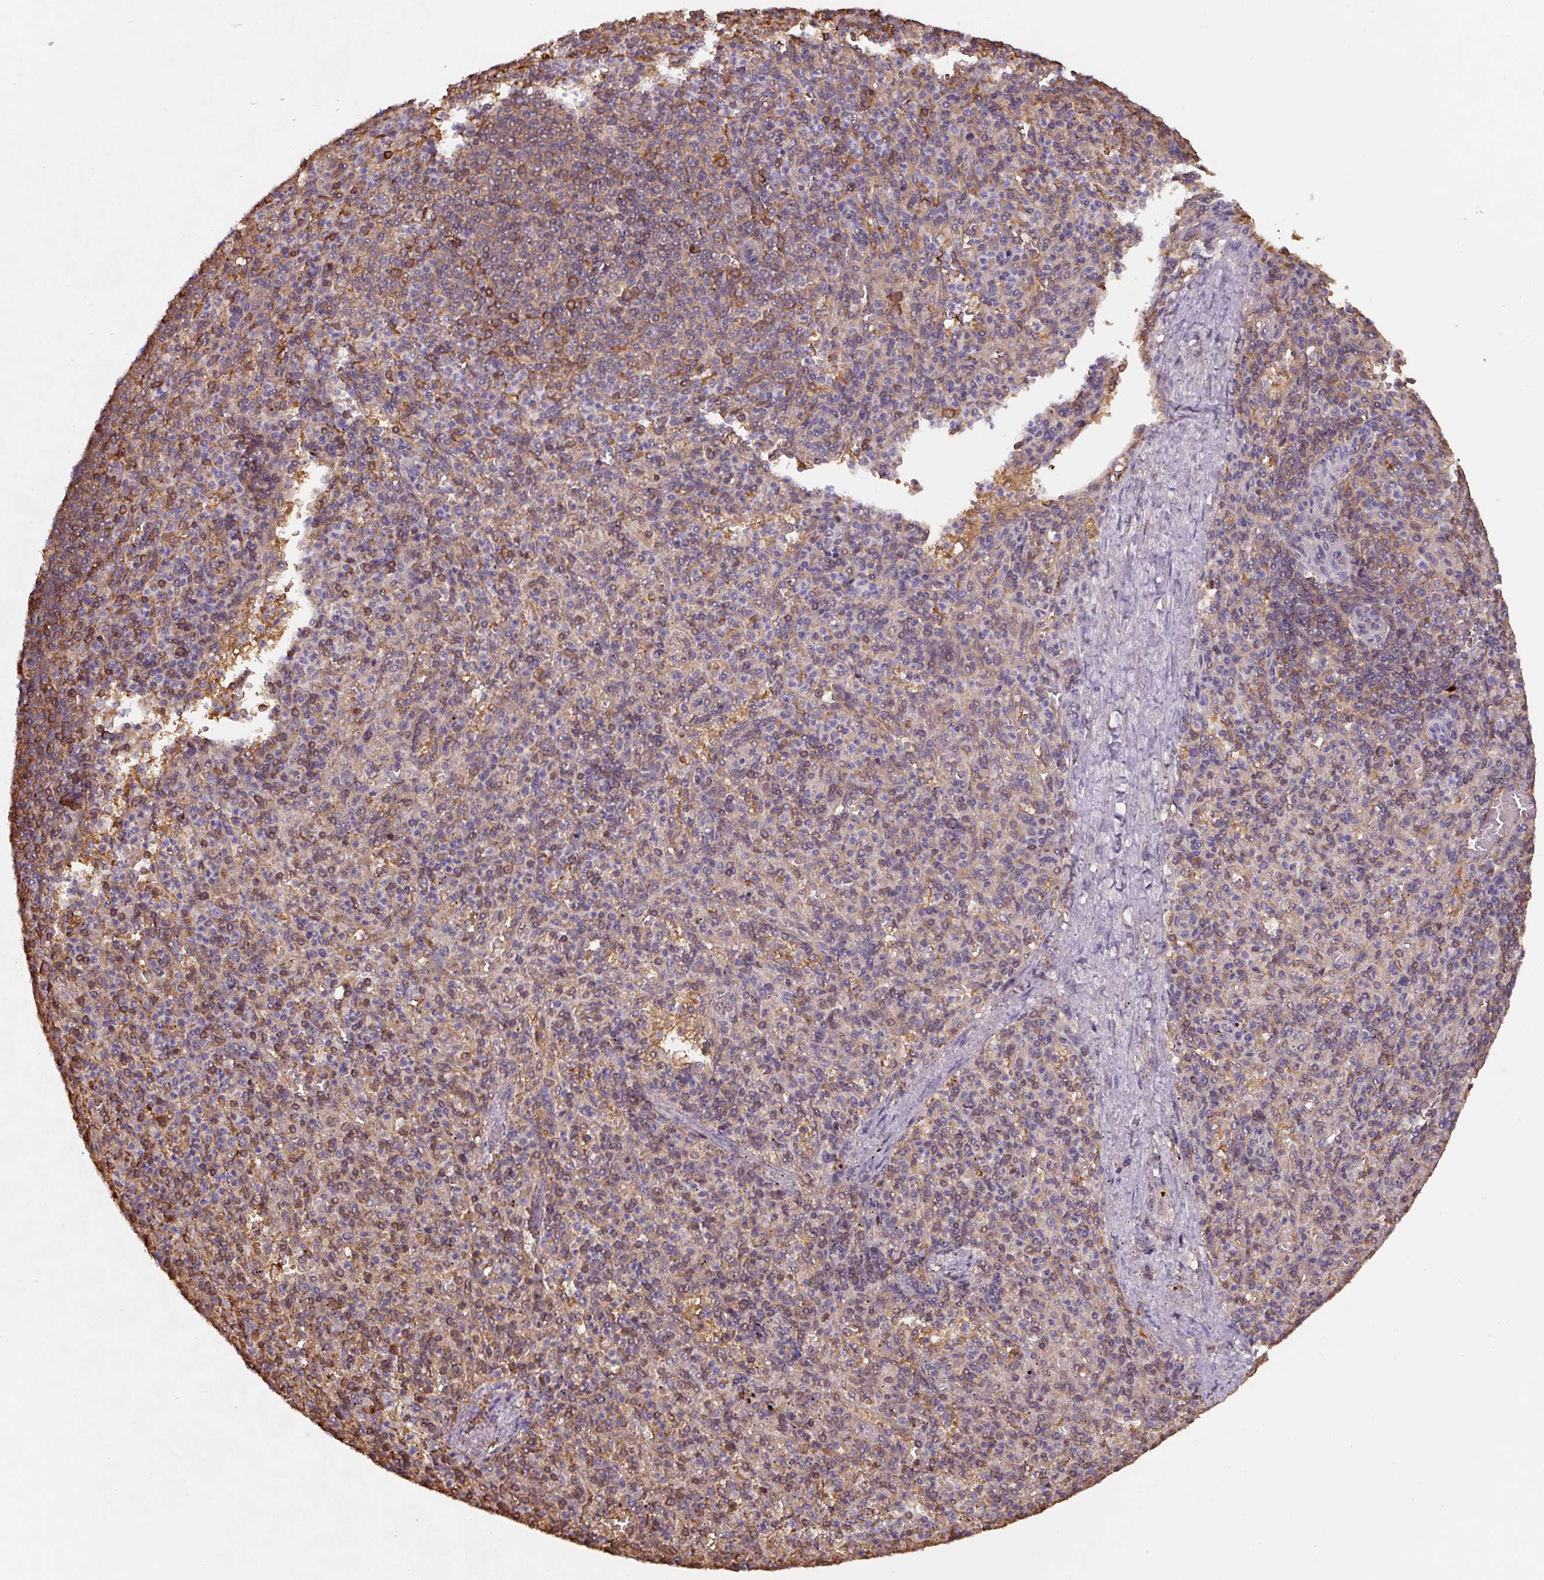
{"staining": {"intensity": "moderate", "quantity": "<25%", "location": "cytoplasmic/membranous"}, "tissue": "spleen", "cell_type": "Cells in red pulp", "image_type": "normal", "snomed": [{"axis": "morphology", "description": "Normal tissue, NOS"}, {"axis": "topography", "description": "Spleen"}], "caption": "An image of spleen stained for a protein demonstrates moderate cytoplasmic/membranous brown staining in cells in red pulp. (DAB (3,3'-diaminobenzidine) IHC, brown staining for protein, blue staining for nuclei).", "gene": "ST13", "patient": {"sex": "female", "age": 74}}